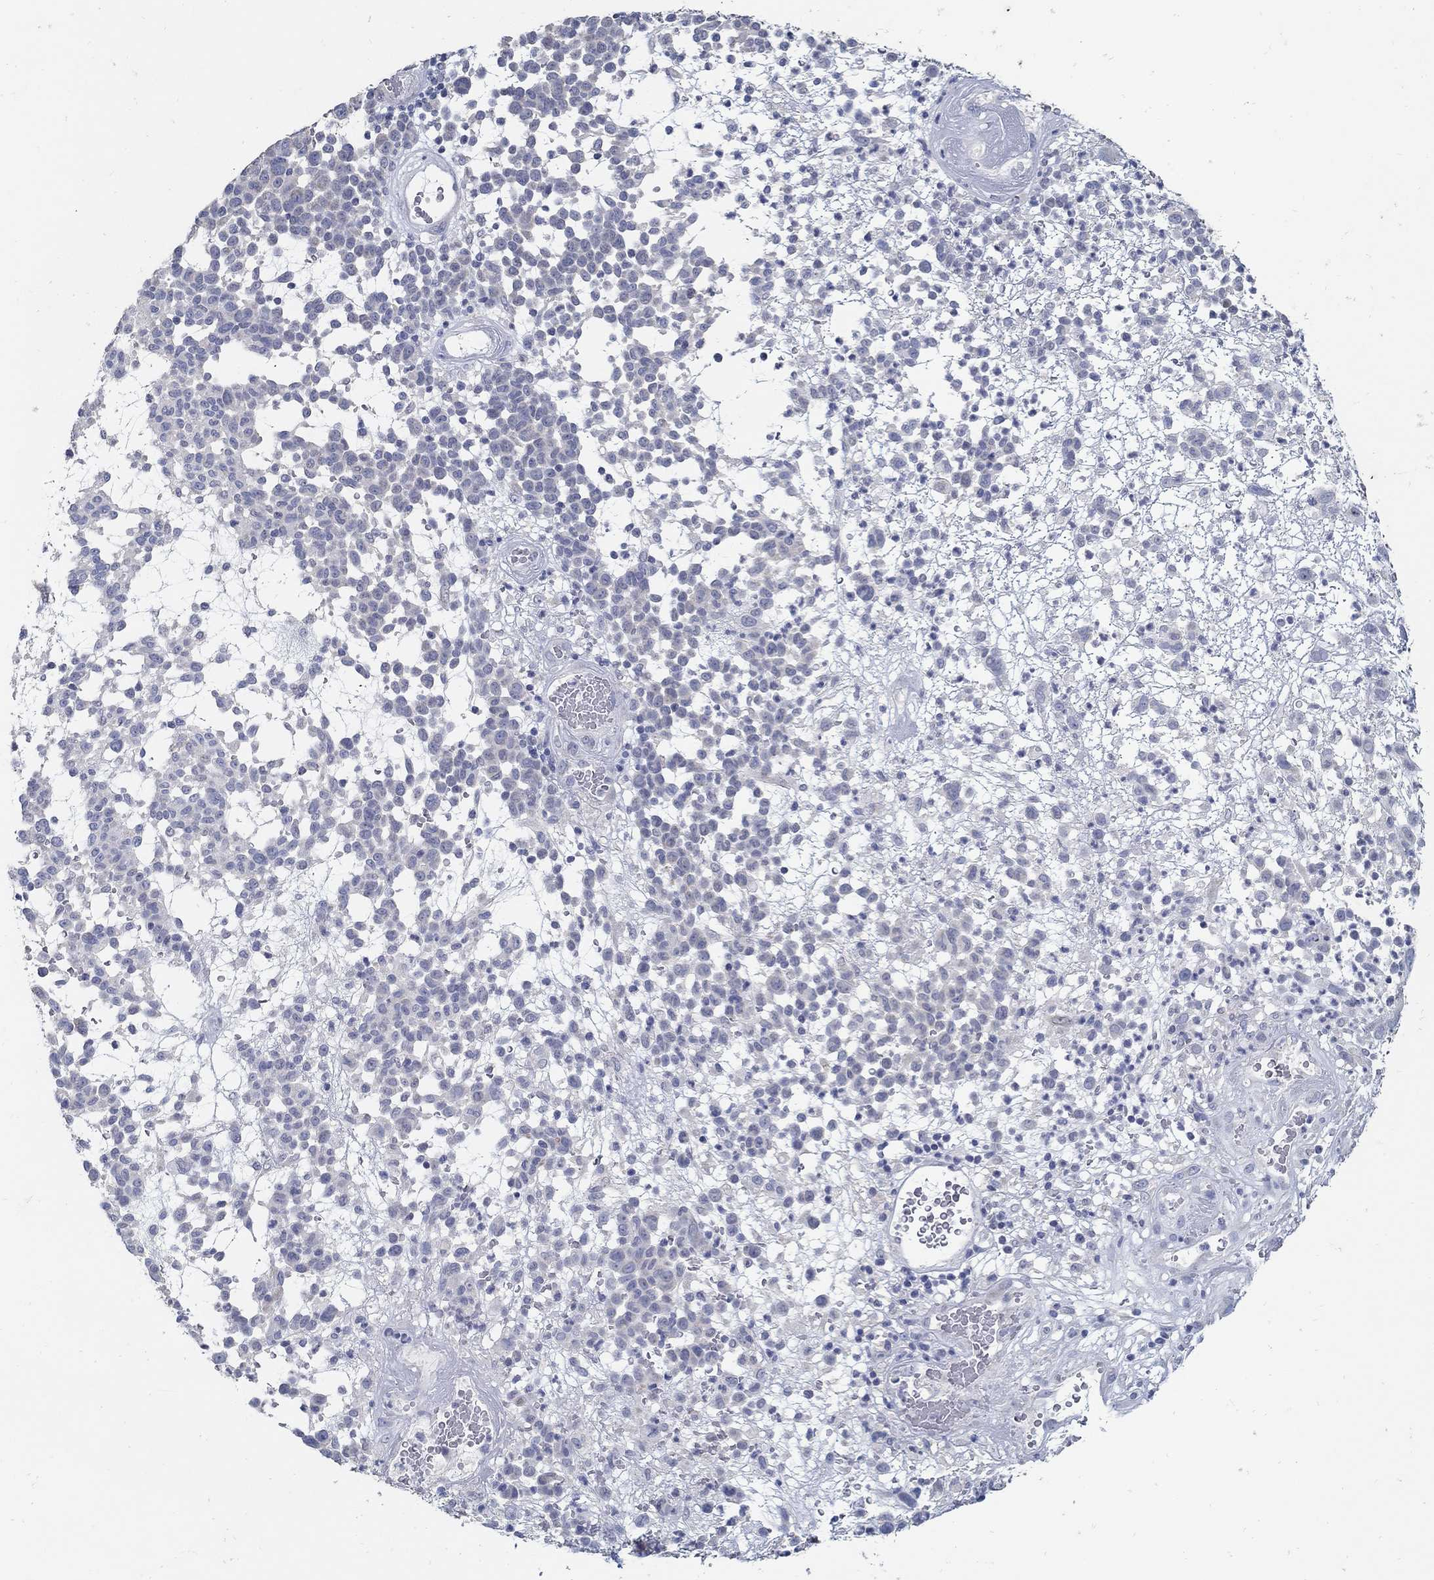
{"staining": {"intensity": "negative", "quantity": "none", "location": "none"}, "tissue": "melanoma", "cell_type": "Tumor cells", "image_type": "cancer", "snomed": [{"axis": "morphology", "description": "Malignant melanoma, NOS"}, {"axis": "topography", "description": "Skin"}], "caption": "A micrograph of melanoma stained for a protein reveals no brown staining in tumor cells.", "gene": "USP29", "patient": {"sex": "male", "age": 59}}